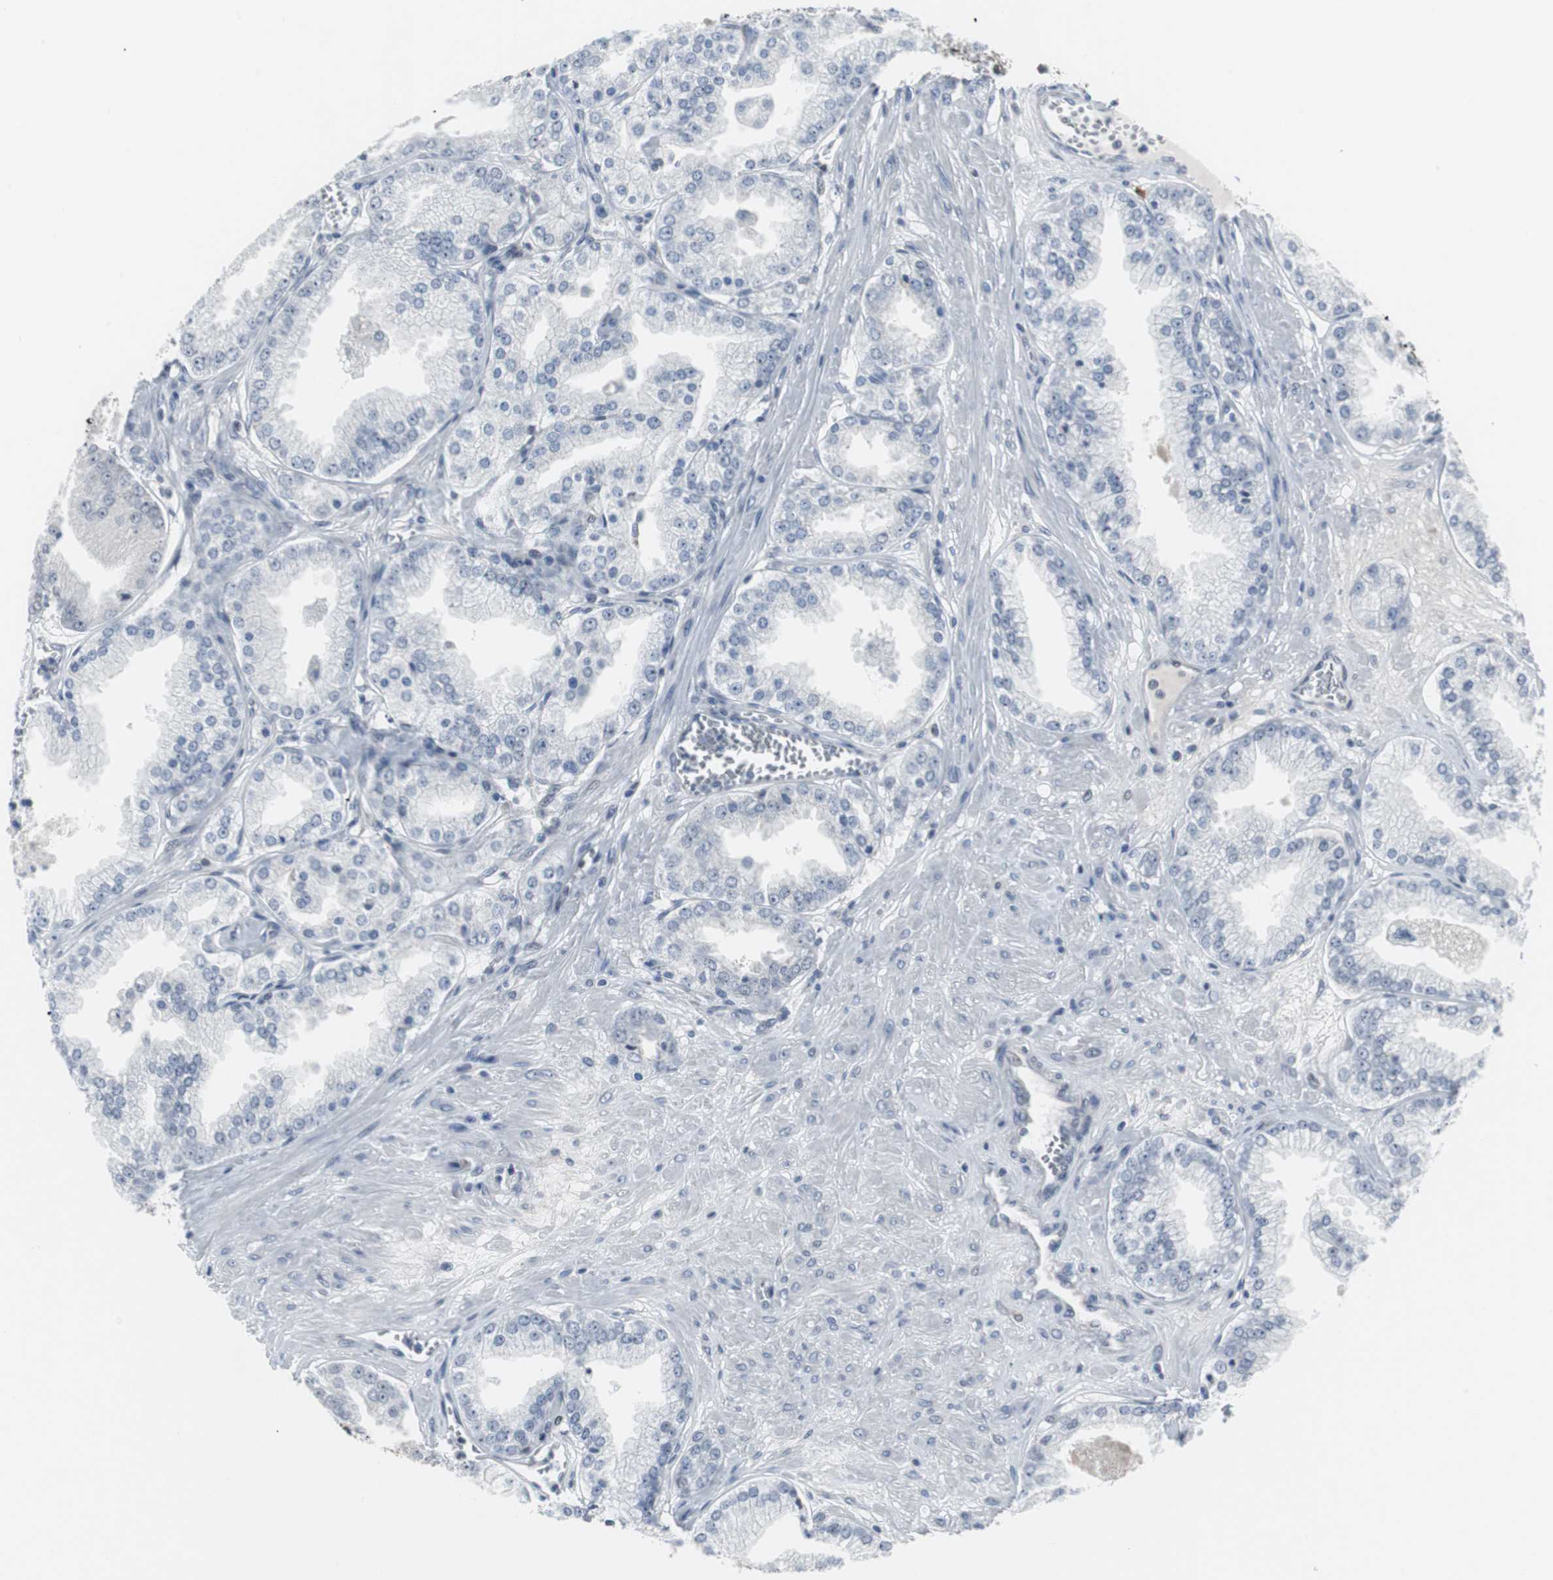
{"staining": {"intensity": "negative", "quantity": "none", "location": "none"}, "tissue": "prostate cancer", "cell_type": "Tumor cells", "image_type": "cancer", "snomed": [{"axis": "morphology", "description": "Adenocarcinoma, High grade"}, {"axis": "topography", "description": "Prostate"}], "caption": "DAB (3,3'-diaminobenzidine) immunohistochemical staining of prostate cancer displays no significant positivity in tumor cells.", "gene": "DOK1", "patient": {"sex": "male", "age": 61}}